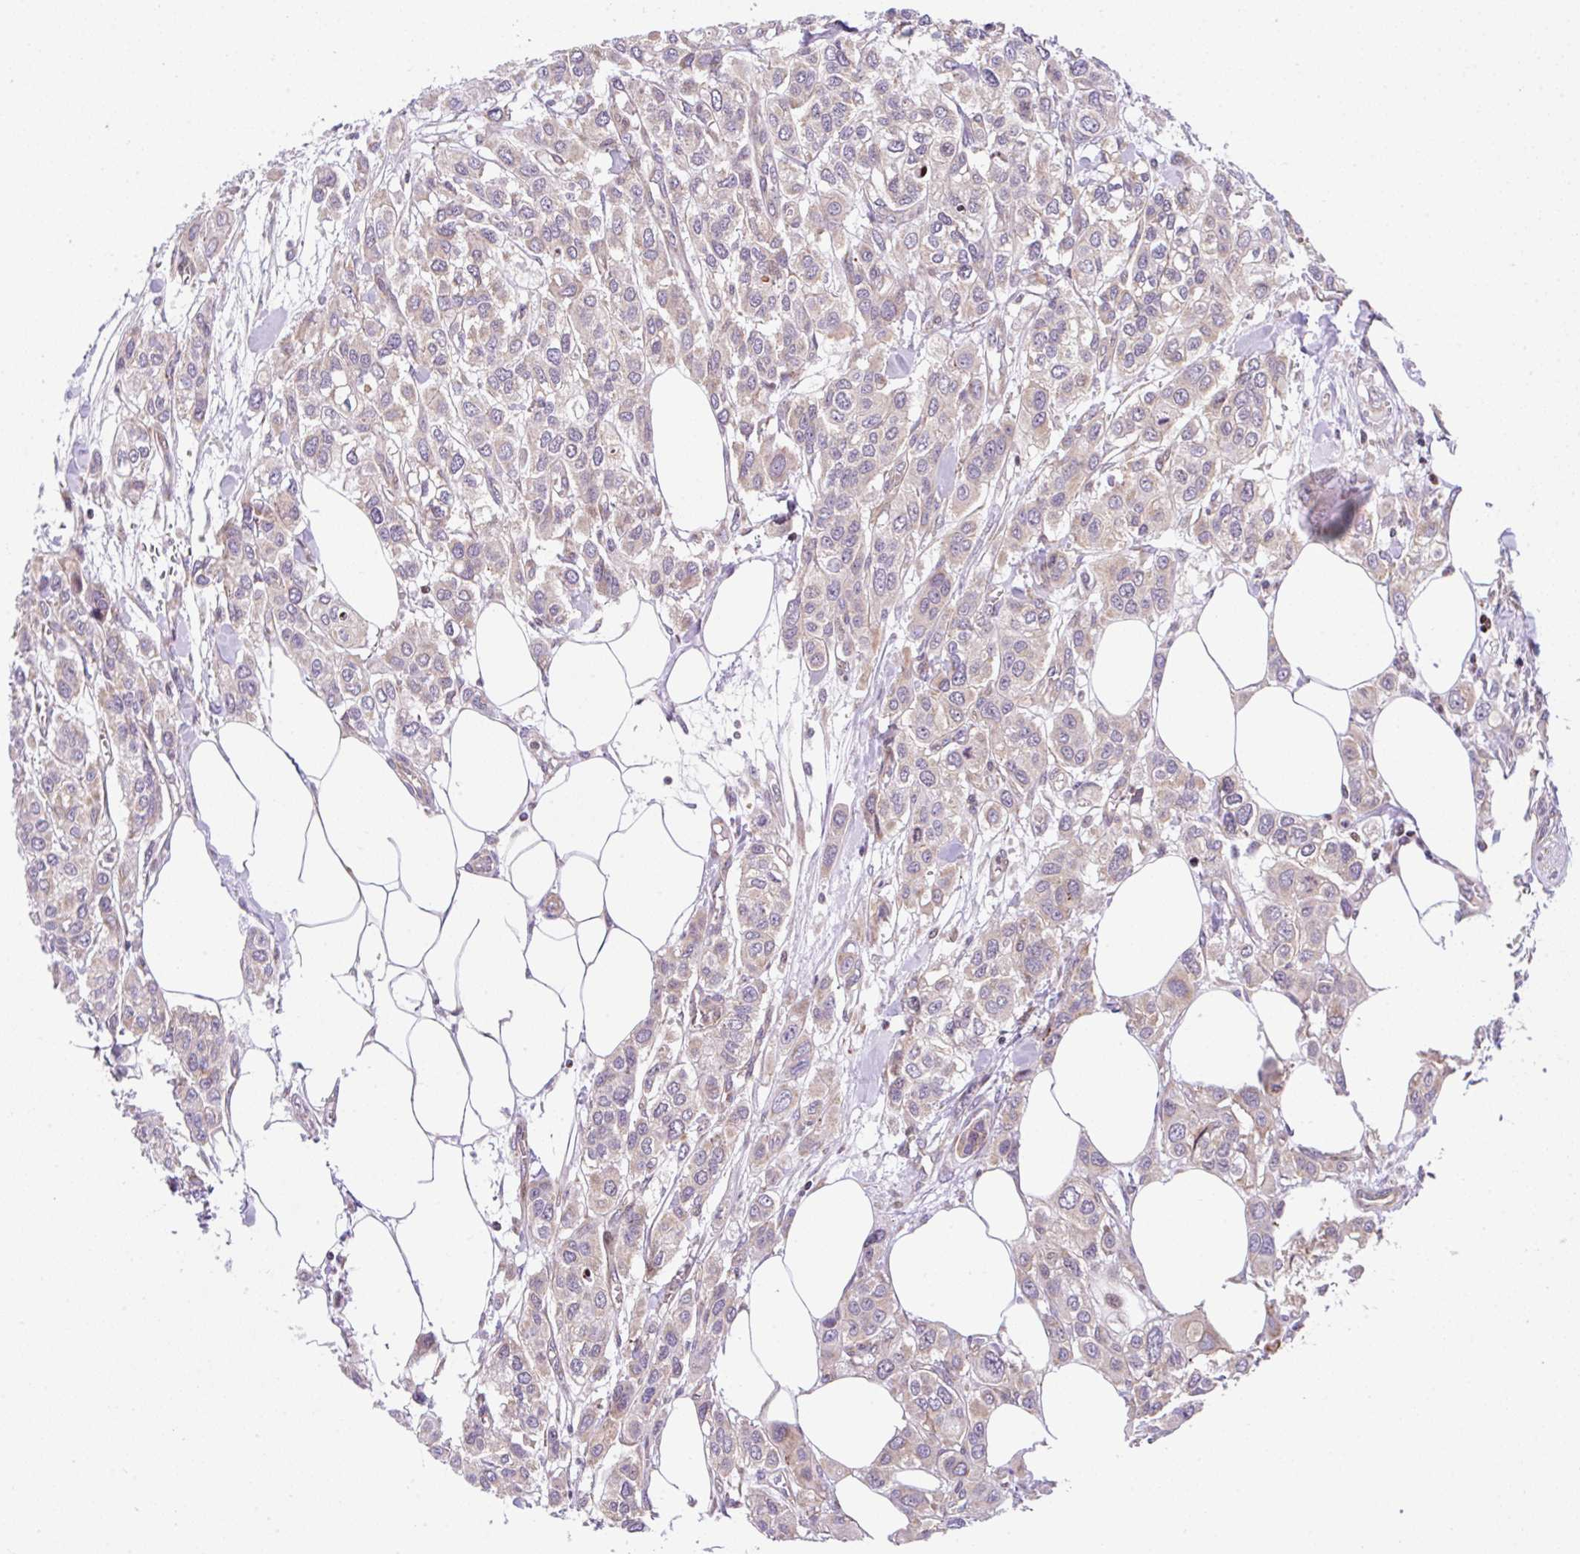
{"staining": {"intensity": "weak", "quantity": "25%-75%", "location": "cytoplasmic/membranous"}, "tissue": "urothelial cancer", "cell_type": "Tumor cells", "image_type": "cancer", "snomed": [{"axis": "morphology", "description": "Urothelial carcinoma, High grade"}, {"axis": "topography", "description": "Urinary bladder"}], "caption": "High-grade urothelial carcinoma stained with a brown dye displays weak cytoplasmic/membranous positive expression in approximately 25%-75% of tumor cells.", "gene": "FIGNL1", "patient": {"sex": "male", "age": 67}}